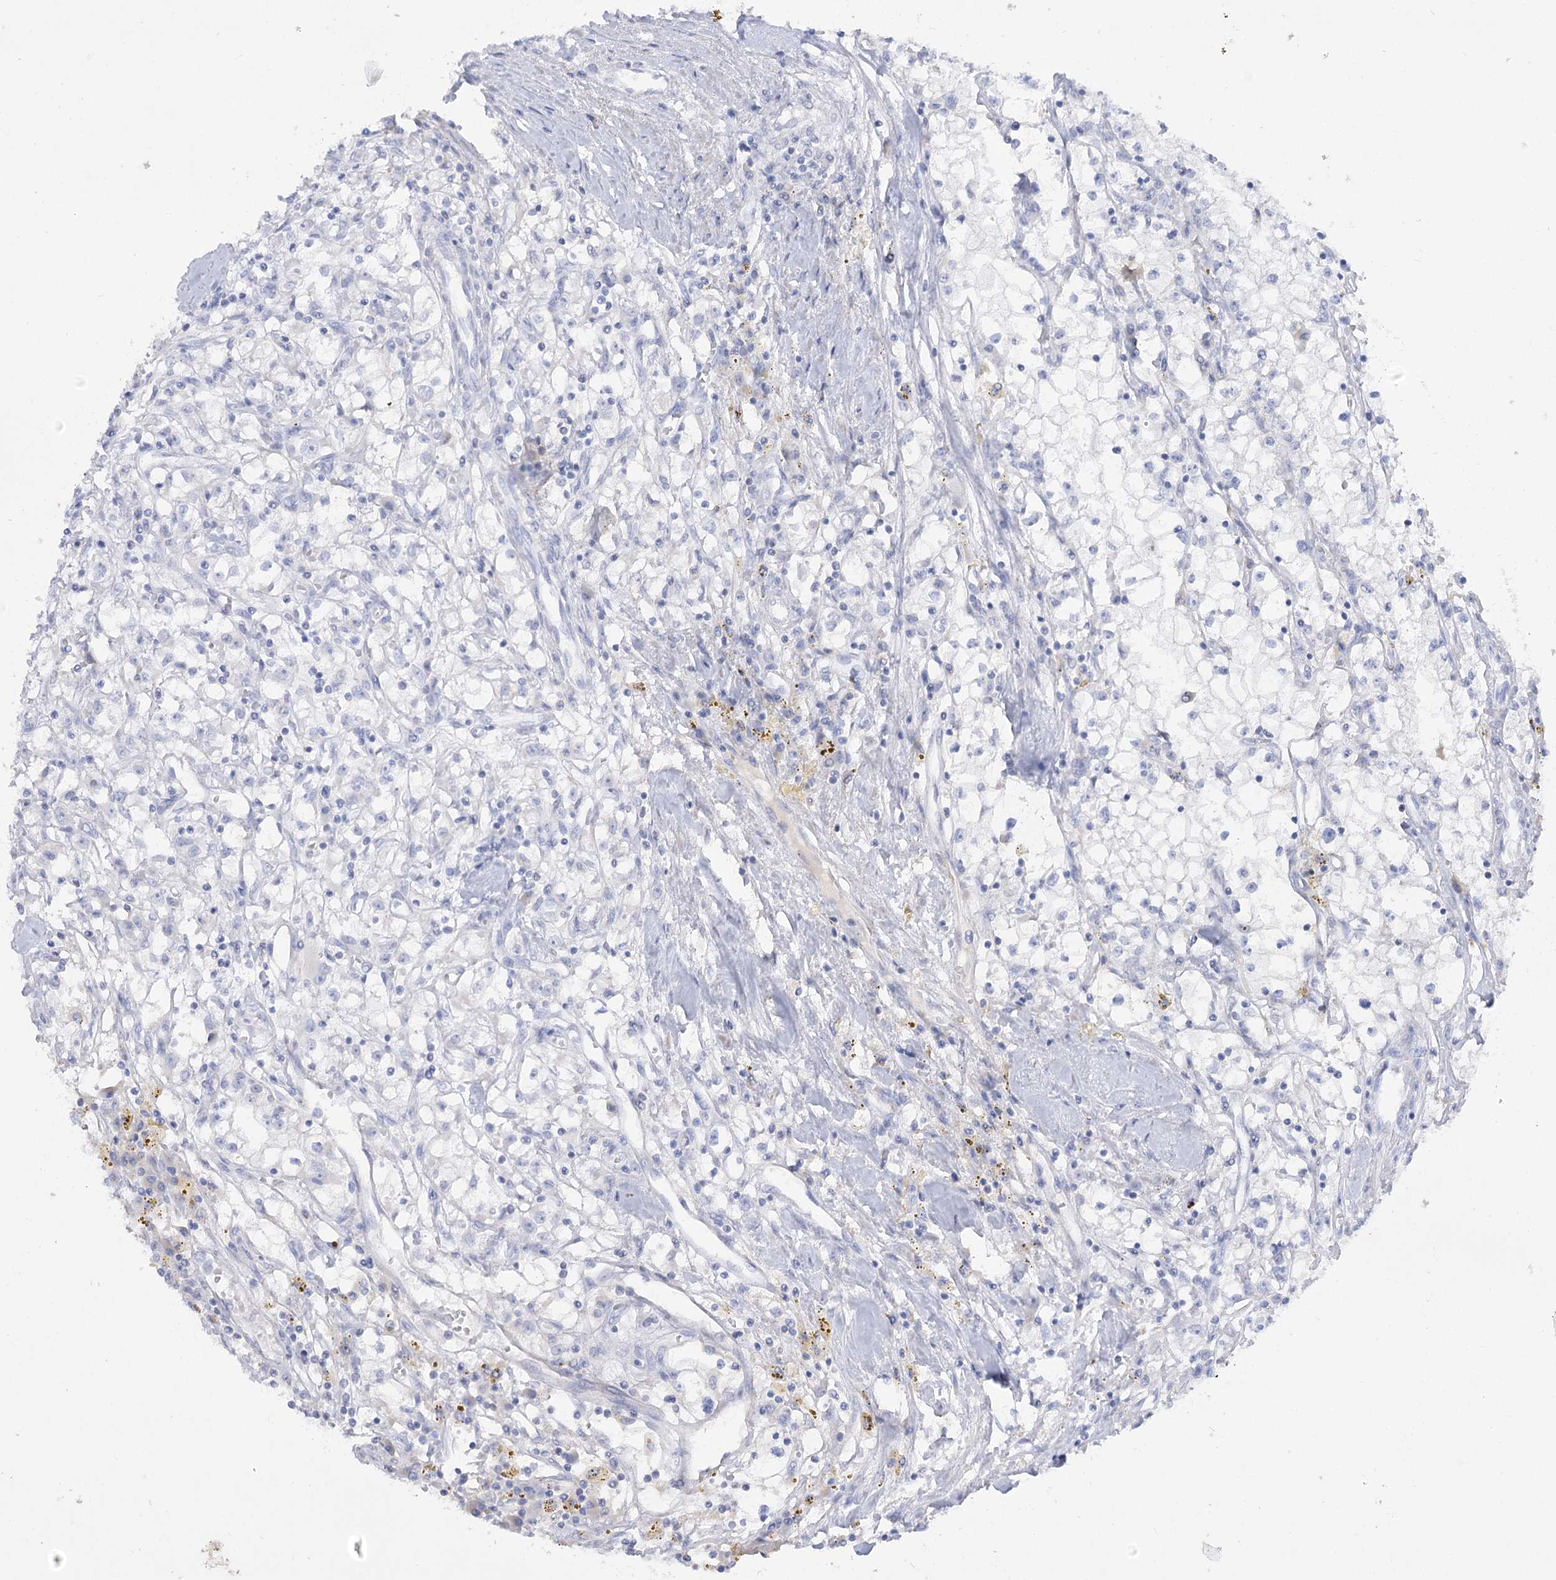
{"staining": {"intensity": "negative", "quantity": "none", "location": "none"}, "tissue": "renal cancer", "cell_type": "Tumor cells", "image_type": "cancer", "snomed": [{"axis": "morphology", "description": "Adenocarcinoma, NOS"}, {"axis": "topography", "description": "Kidney"}], "caption": "Histopathology image shows no protein positivity in tumor cells of renal cancer tissue.", "gene": "GBF1", "patient": {"sex": "male", "age": 56}}